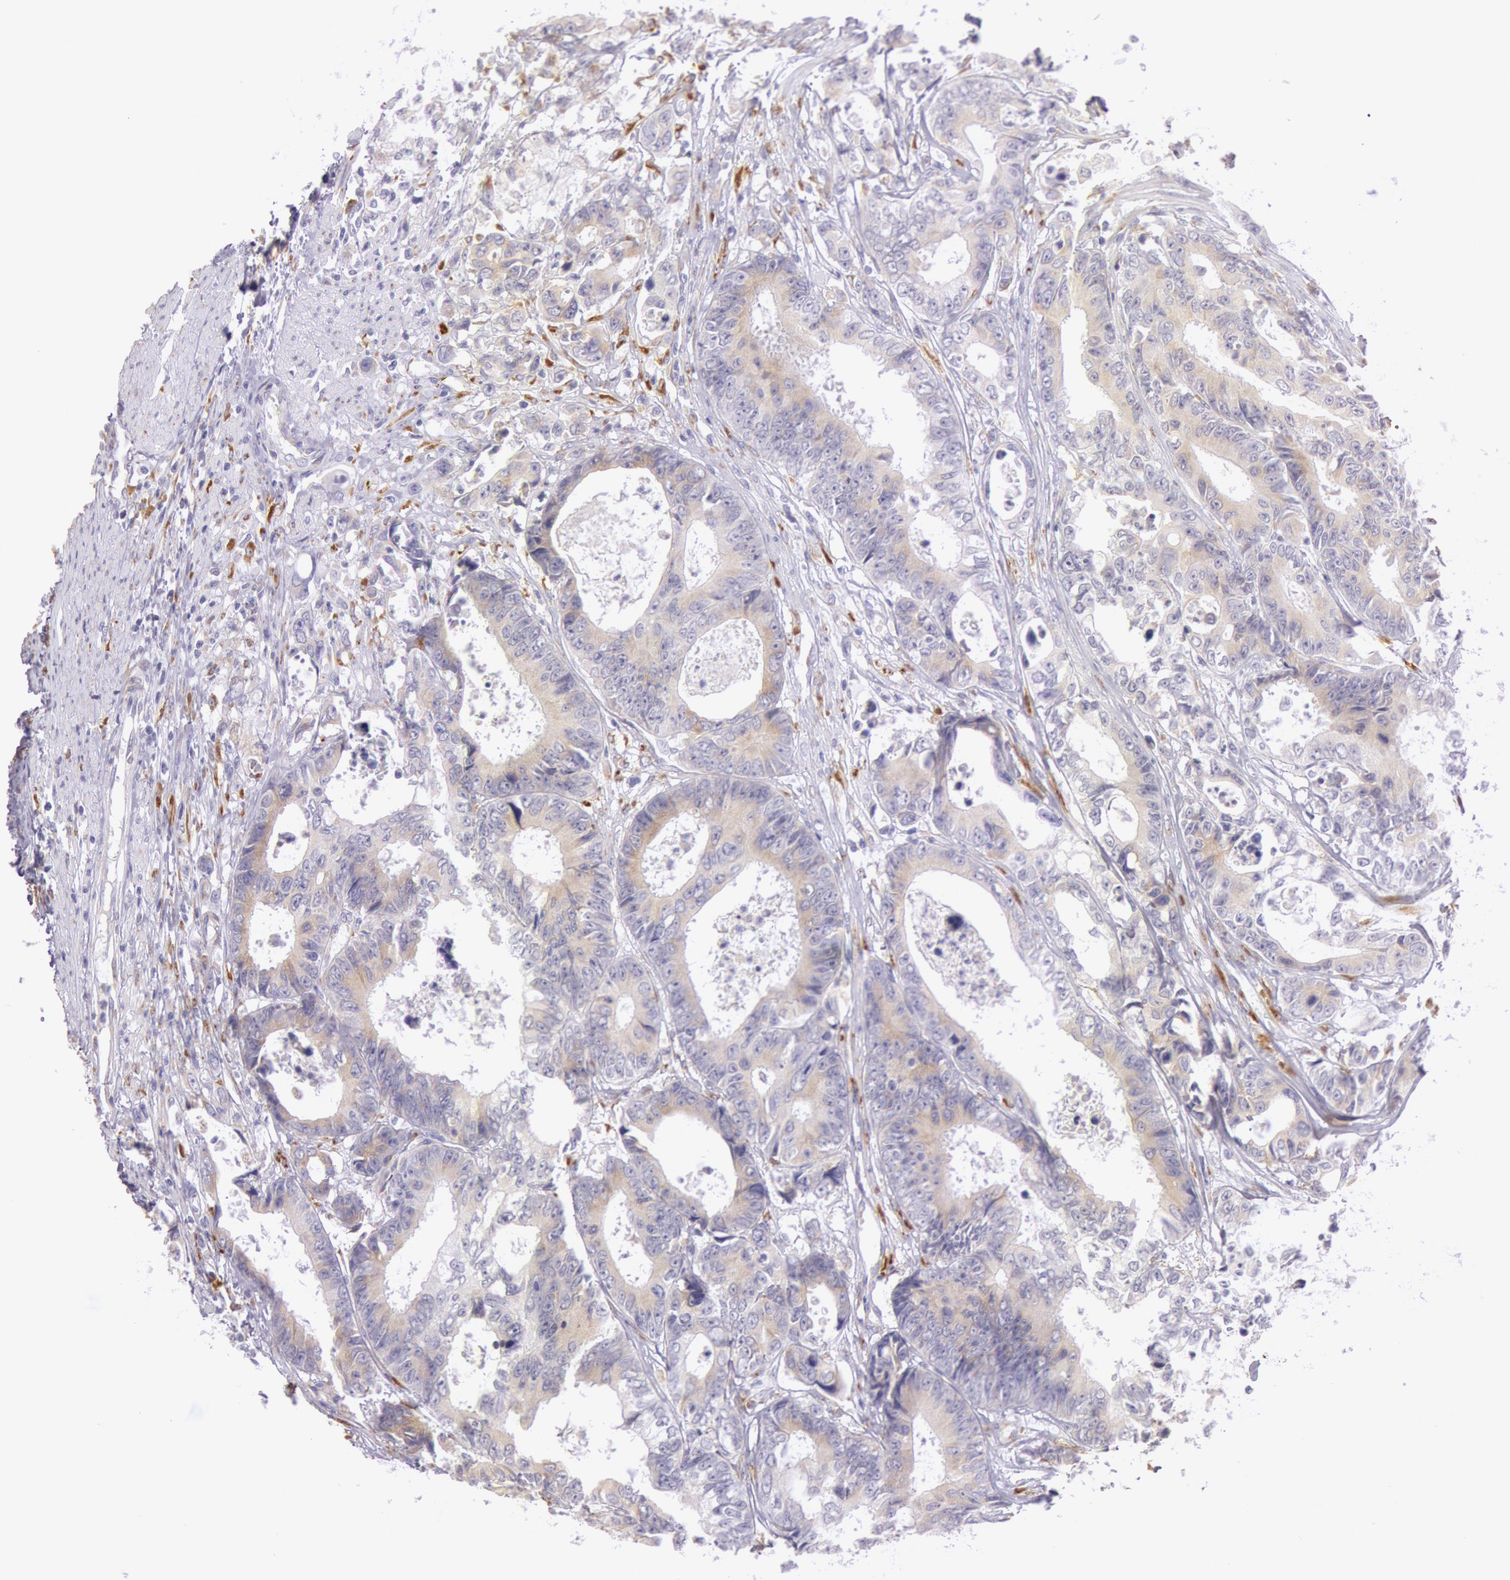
{"staining": {"intensity": "weak", "quantity": ">75%", "location": "cytoplasmic/membranous"}, "tissue": "colorectal cancer", "cell_type": "Tumor cells", "image_type": "cancer", "snomed": [{"axis": "morphology", "description": "Adenocarcinoma, NOS"}, {"axis": "topography", "description": "Rectum"}], "caption": "Tumor cells reveal weak cytoplasmic/membranous staining in approximately >75% of cells in adenocarcinoma (colorectal).", "gene": "CIDEB", "patient": {"sex": "female", "age": 98}}